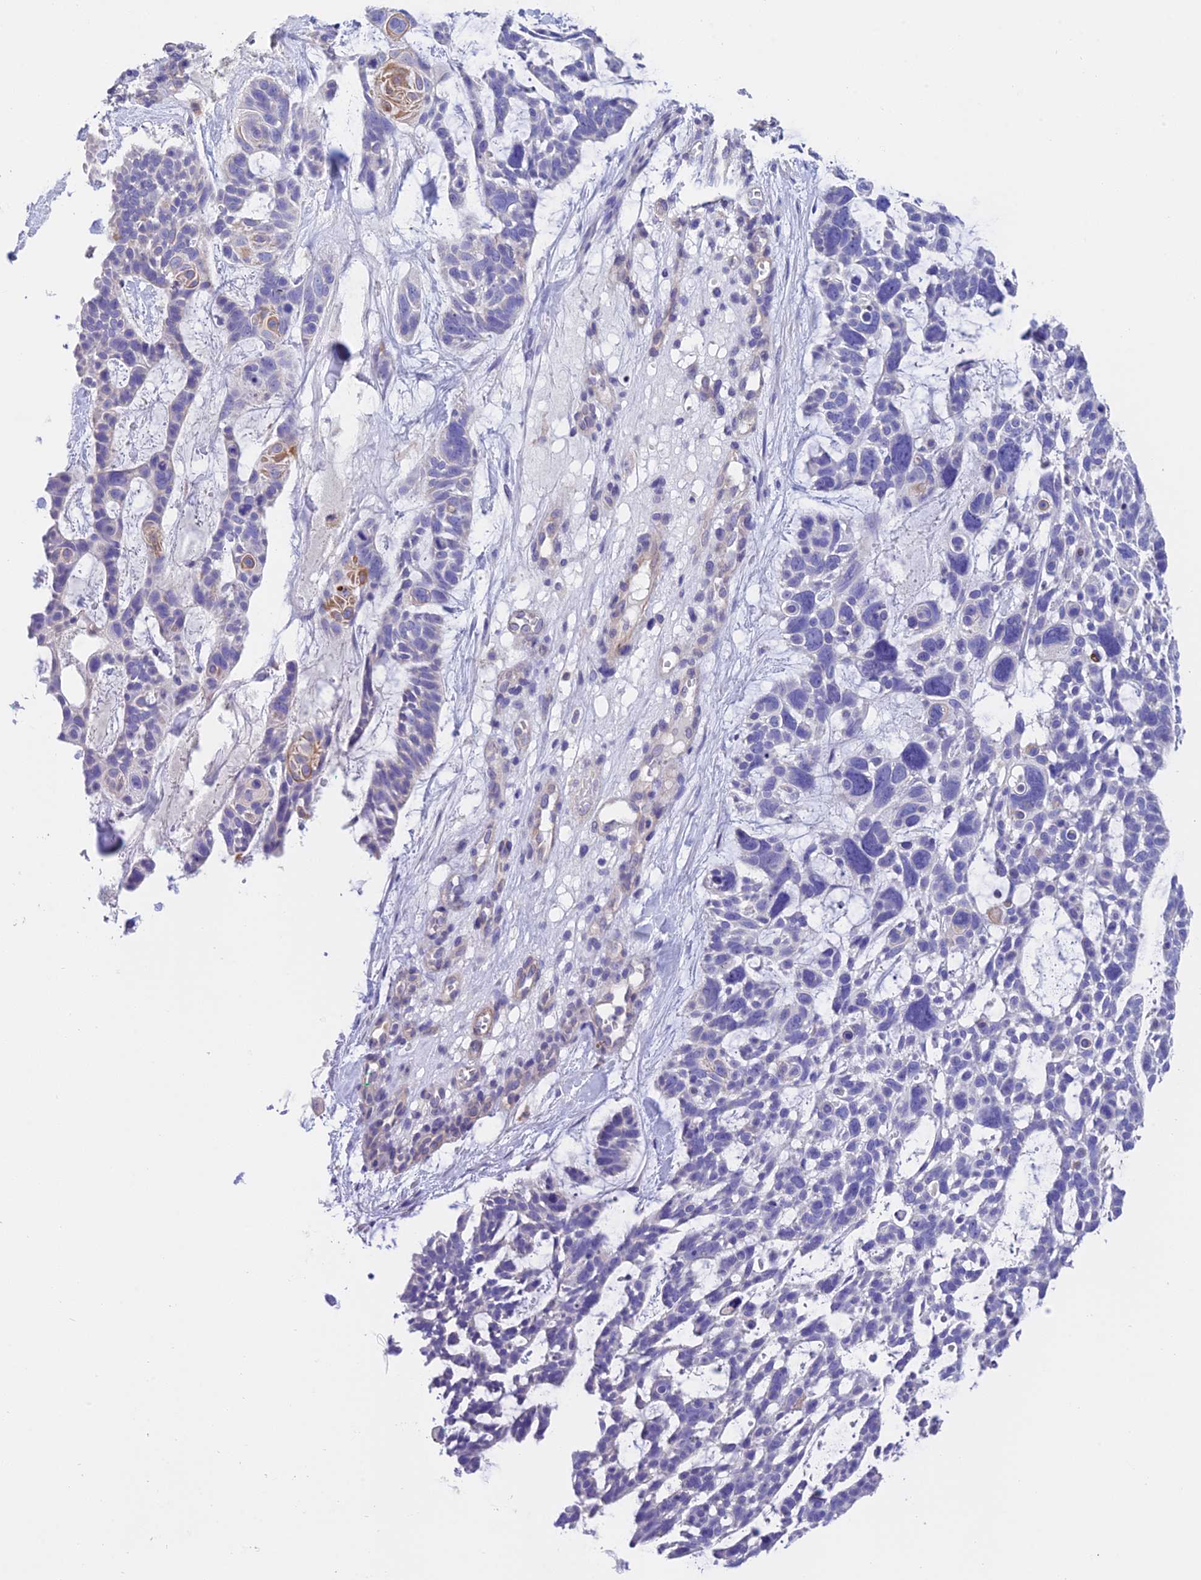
{"staining": {"intensity": "negative", "quantity": "none", "location": "none"}, "tissue": "skin cancer", "cell_type": "Tumor cells", "image_type": "cancer", "snomed": [{"axis": "morphology", "description": "Basal cell carcinoma"}, {"axis": "topography", "description": "Skin"}], "caption": "The immunohistochemistry photomicrograph has no significant staining in tumor cells of basal cell carcinoma (skin) tissue.", "gene": "C17orf67", "patient": {"sex": "male", "age": 88}}